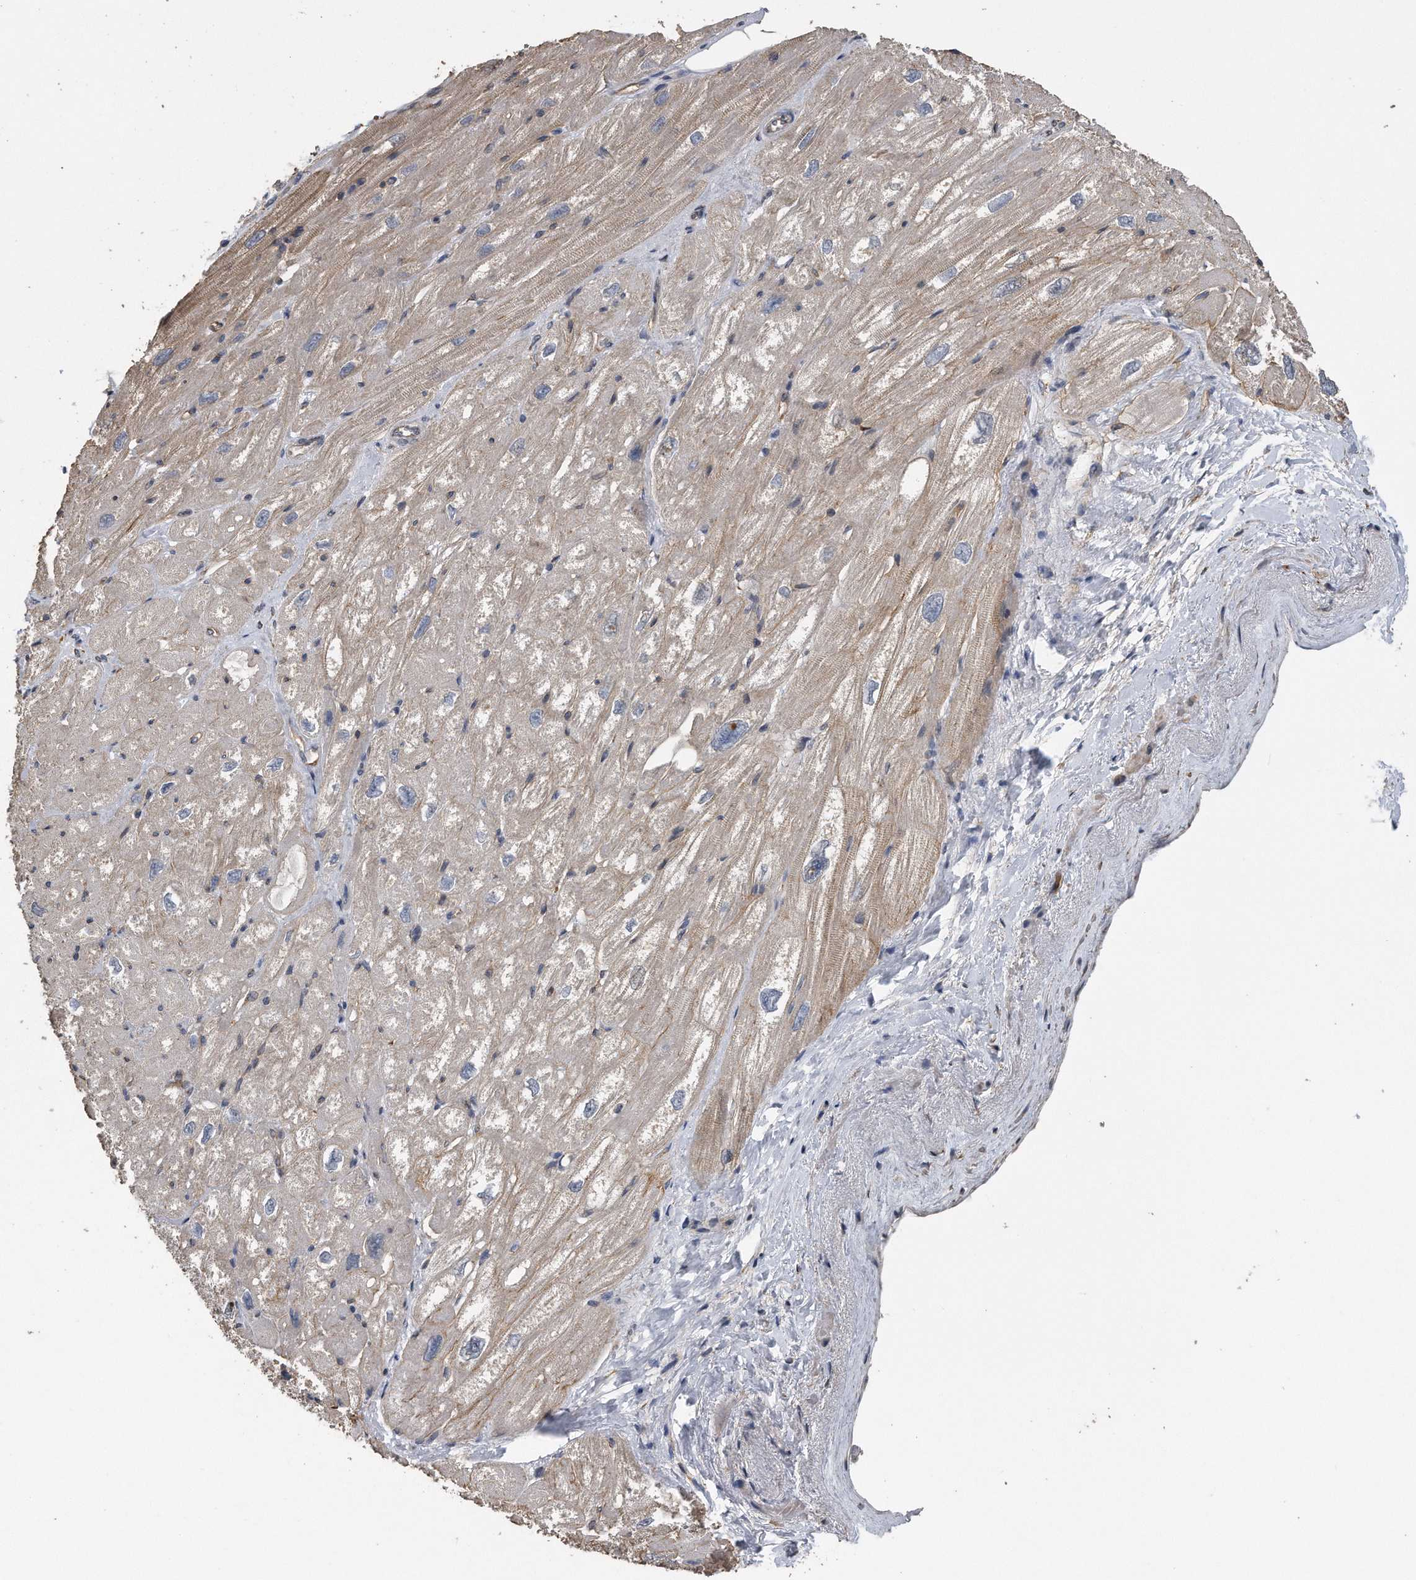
{"staining": {"intensity": "moderate", "quantity": "25%-75%", "location": "cytoplasmic/membranous"}, "tissue": "heart muscle", "cell_type": "Cardiomyocytes", "image_type": "normal", "snomed": [{"axis": "morphology", "description": "Normal tissue, NOS"}, {"axis": "topography", "description": "Heart"}], "caption": "Cardiomyocytes exhibit moderate cytoplasmic/membranous expression in about 25%-75% of cells in unremarkable heart muscle. (Brightfield microscopy of DAB IHC at high magnification).", "gene": "PCLO", "patient": {"sex": "male", "age": 50}}